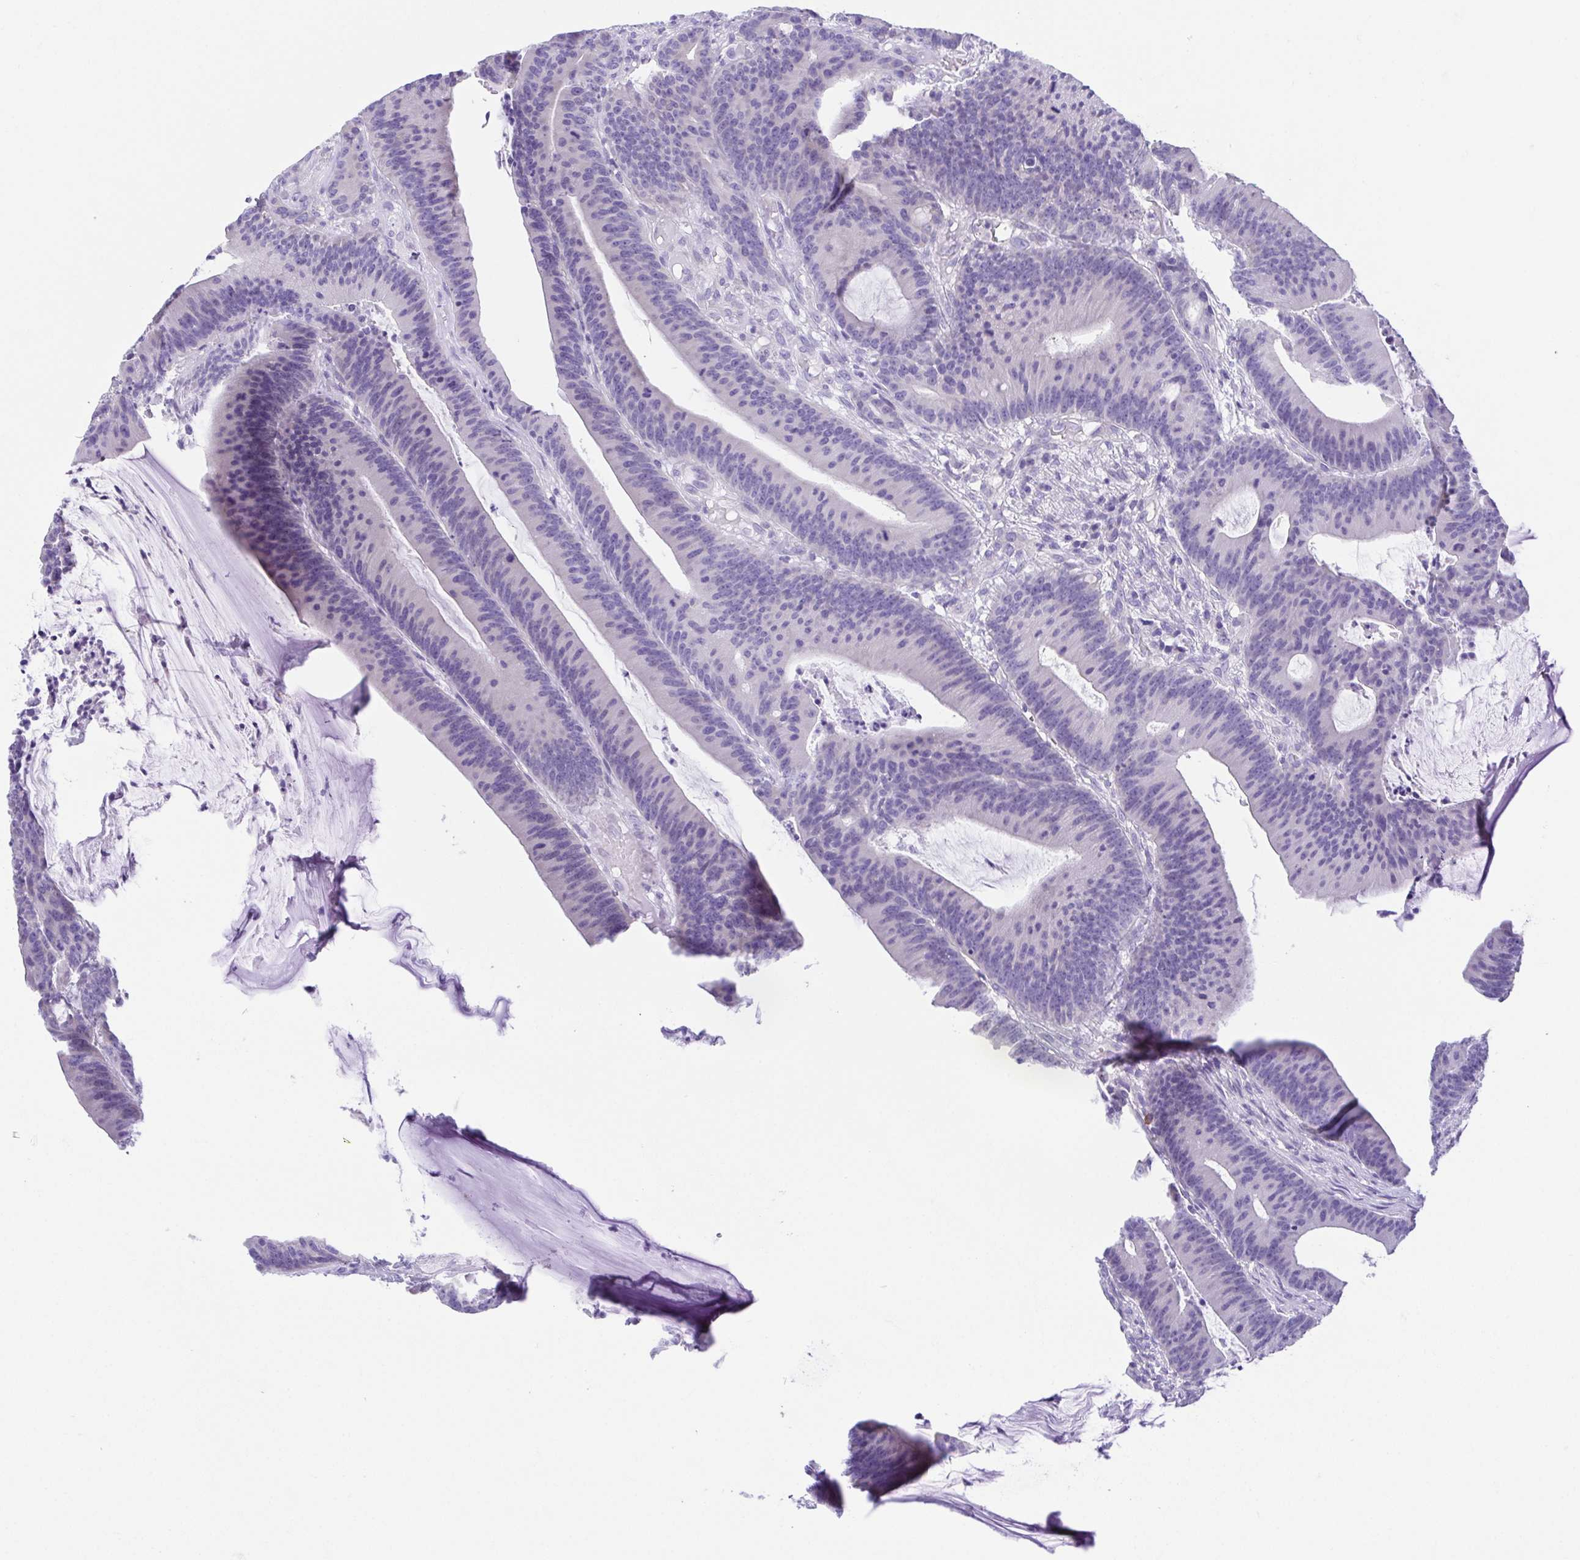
{"staining": {"intensity": "negative", "quantity": "none", "location": "none"}, "tissue": "colorectal cancer", "cell_type": "Tumor cells", "image_type": "cancer", "snomed": [{"axis": "morphology", "description": "Adenocarcinoma, NOS"}, {"axis": "topography", "description": "Colon"}], "caption": "IHC photomicrograph of neoplastic tissue: adenocarcinoma (colorectal) stained with DAB (3,3'-diaminobenzidine) shows no significant protein expression in tumor cells.", "gene": "LUZP4", "patient": {"sex": "female", "age": 78}}